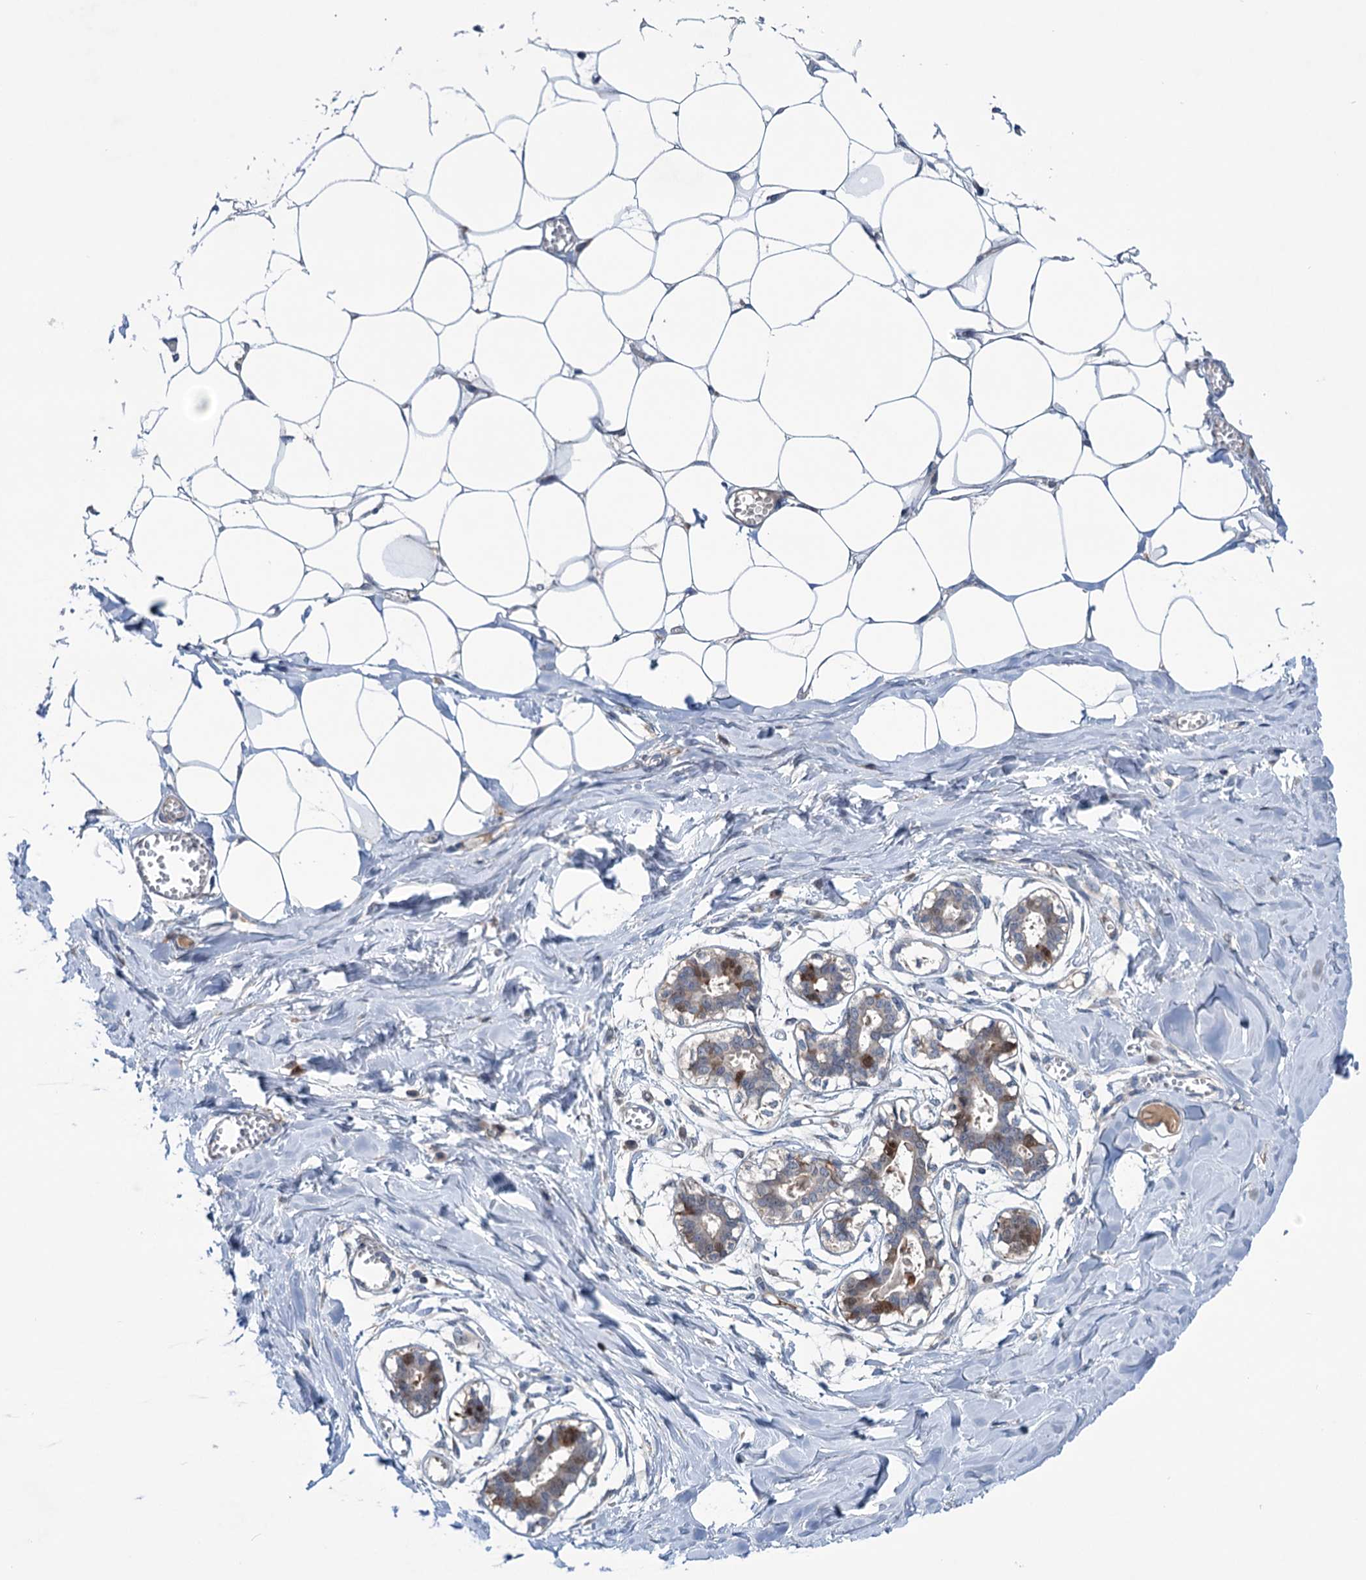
{"staining": {"intensity": "negative", "quantity": "none", "location": "none"}, "tissue": "breast", "cell_type": "Adipocytes", "image_type": "normal", "snomed": [{"axis": "morphology", "description": "Normal tissue, NOS"}, {"axis": "topography", "description": "Breast"}], "caption": "Protein analysis of benign breast reveals no significant expression in adipocytes.", "gene": "NCAPD2", "patient": {"sex": "female", "age": 27}}